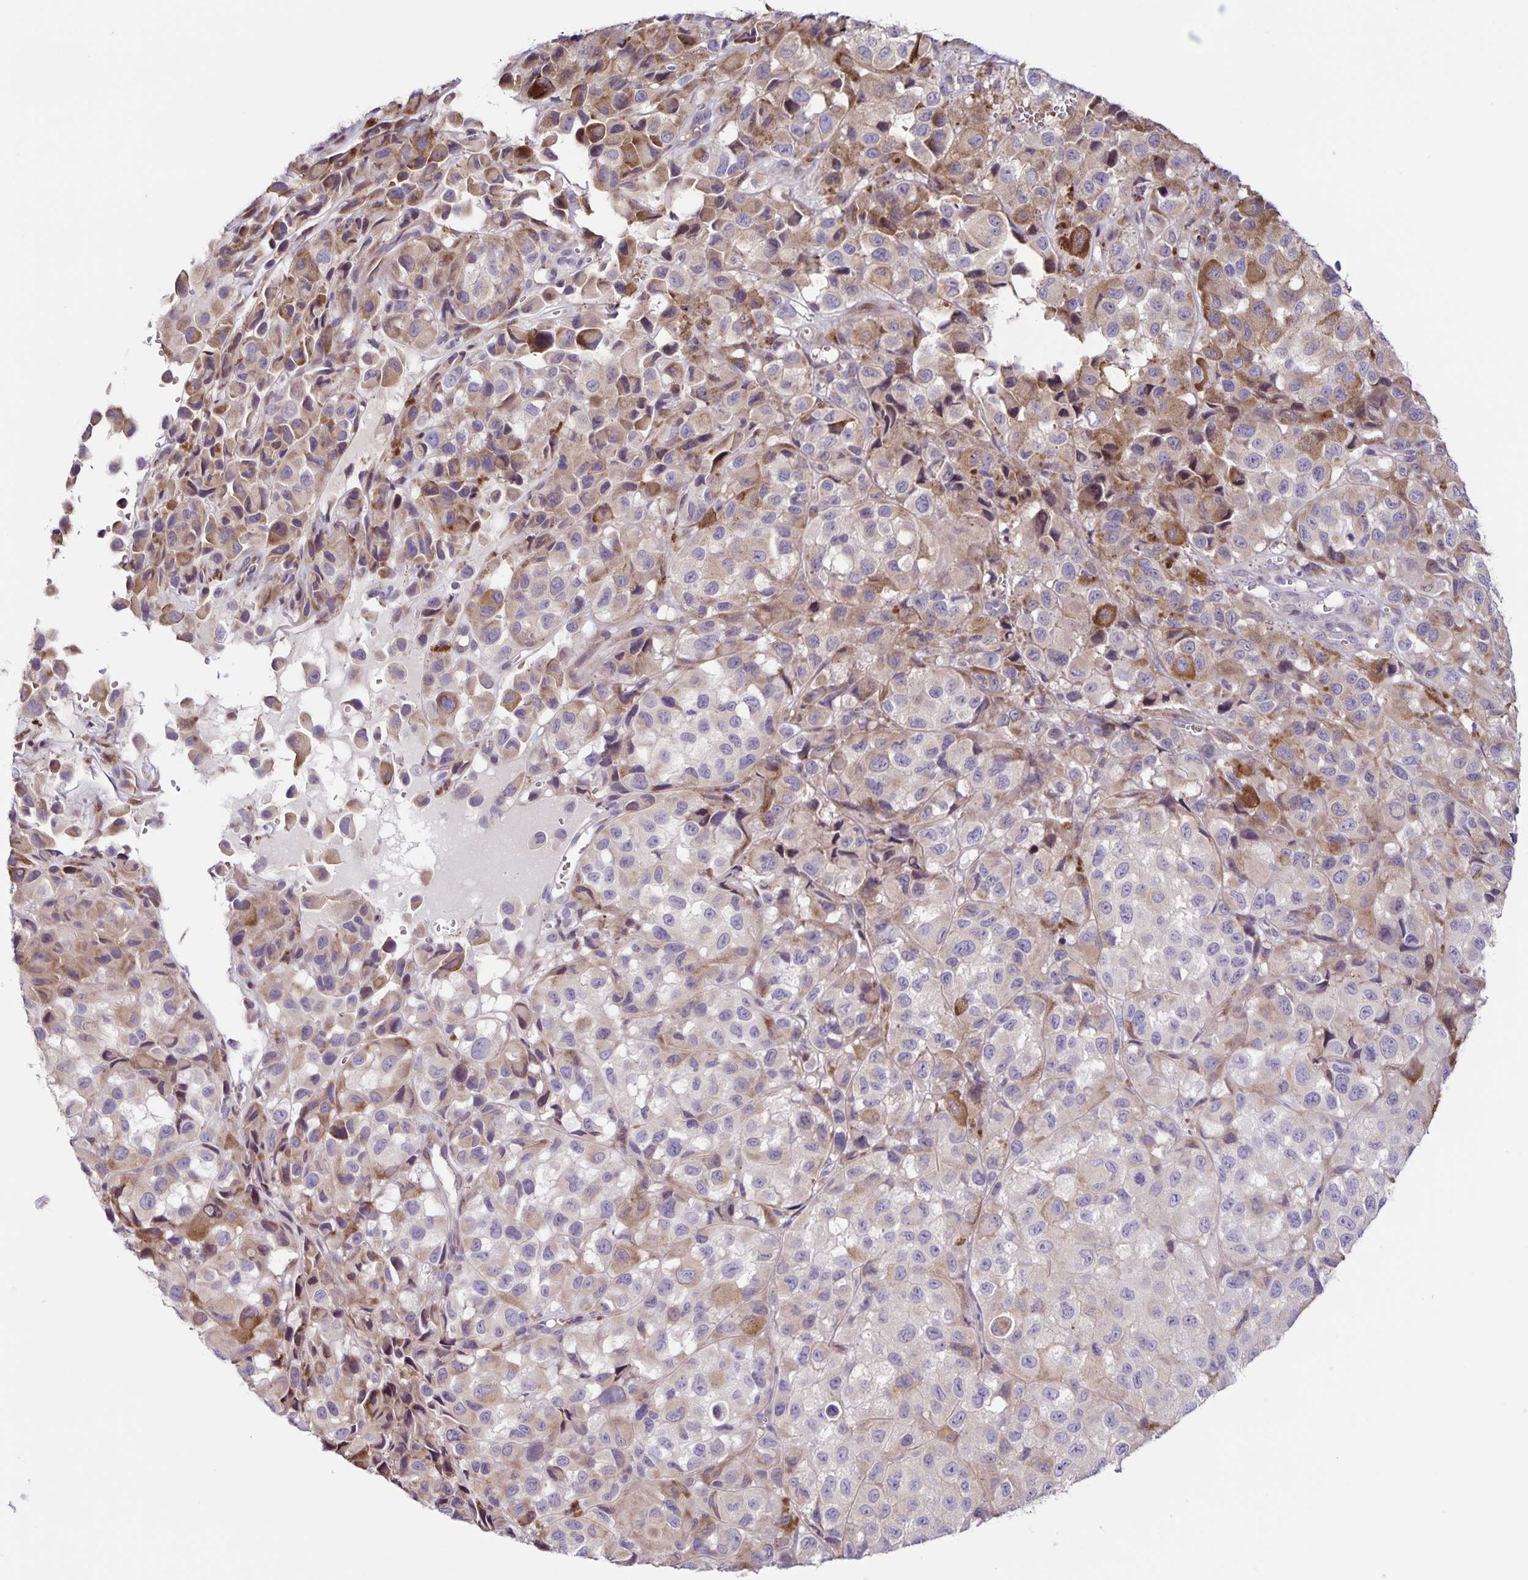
{"staining": {"intensity": "weak", "quantity": "25%-75%", "location": "cytoplasmic/membranous"}, "tissue": "melanoma", "cell_type": "Tumor cells", "image_type": "cancer", "snomed": [{"axis": "morphology", "description": "Malignant melanoma, NOS"}, {"axis": "topography", "description": "Skin"}], "caption": "High-power microscopy captured an immunohistochemistry (IHC) micrograph of melanoma, revealing weak cytoplasmic/membranous positivity in about 25%-75% of tumor cells. The staining is performed using DAB brown chromogen to label protein expression. The nuclei are counter-stained blue using hematoxylin.", "gene": "RNFT2", "patient": {"sex": "male", "age": 93}}